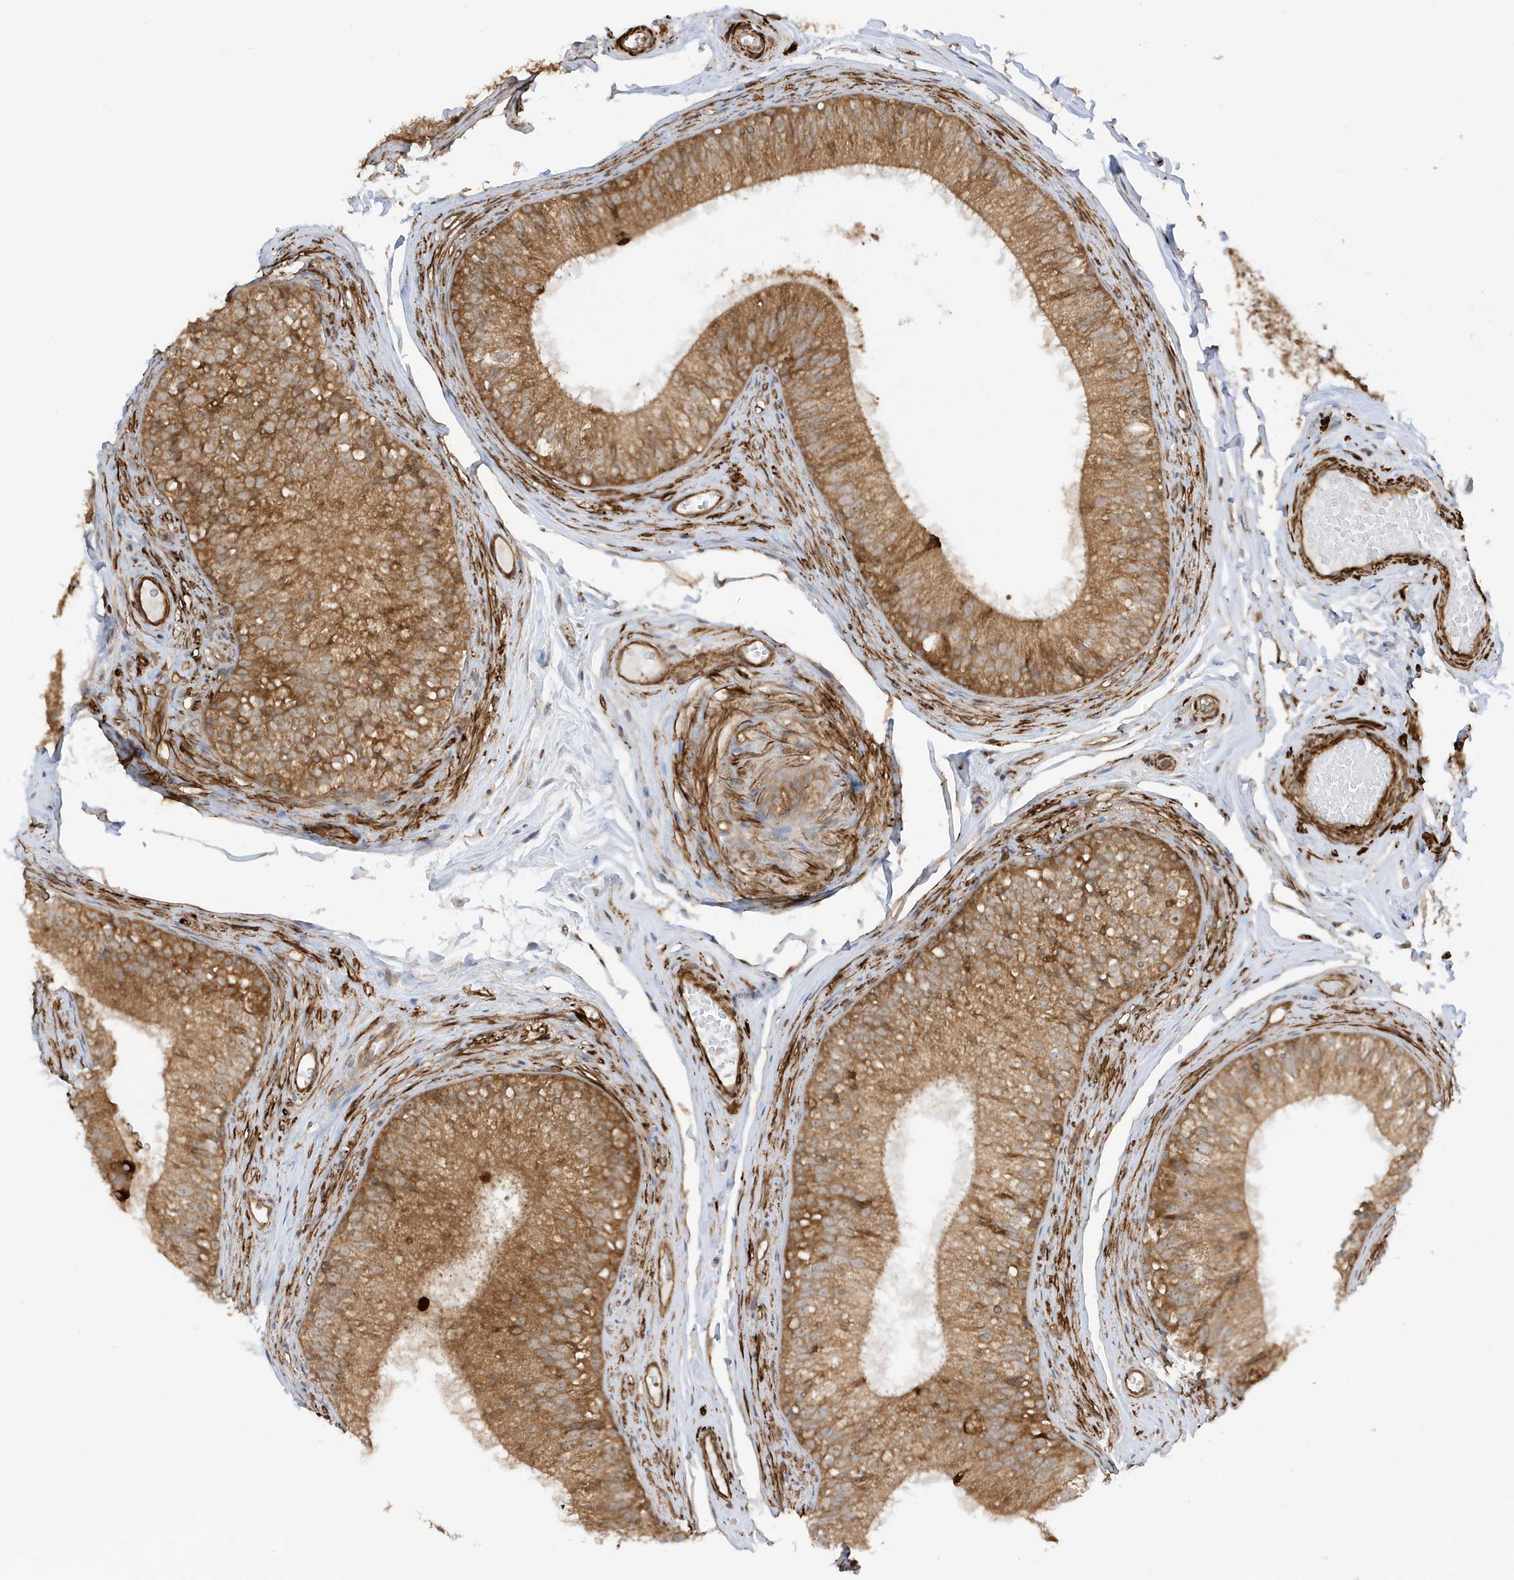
{"staining": {"intensity": "strong", "quantity": ">75%", "location": "cytoplasmic/membranous"}, "tissue": "epididymis", "cell_type": "Glandular cells", "image_type": "normal", "snomed": [{"axis": "morphology", "description": "Normal tissue, NOS"}, {"axis": "morphology", "description": "Seminoma in situ"}, {"axis": "topography", "description": "Testis"}, {"axis": "topography", "description": "Epididymis"}], "caption": "Strong cytoplasmic/membranous expression is identified in approximately >75% of glandular cells in benign epididymis.", "gene": "CDC42EP3", "patient": {"sex": "male", "age": 28}}